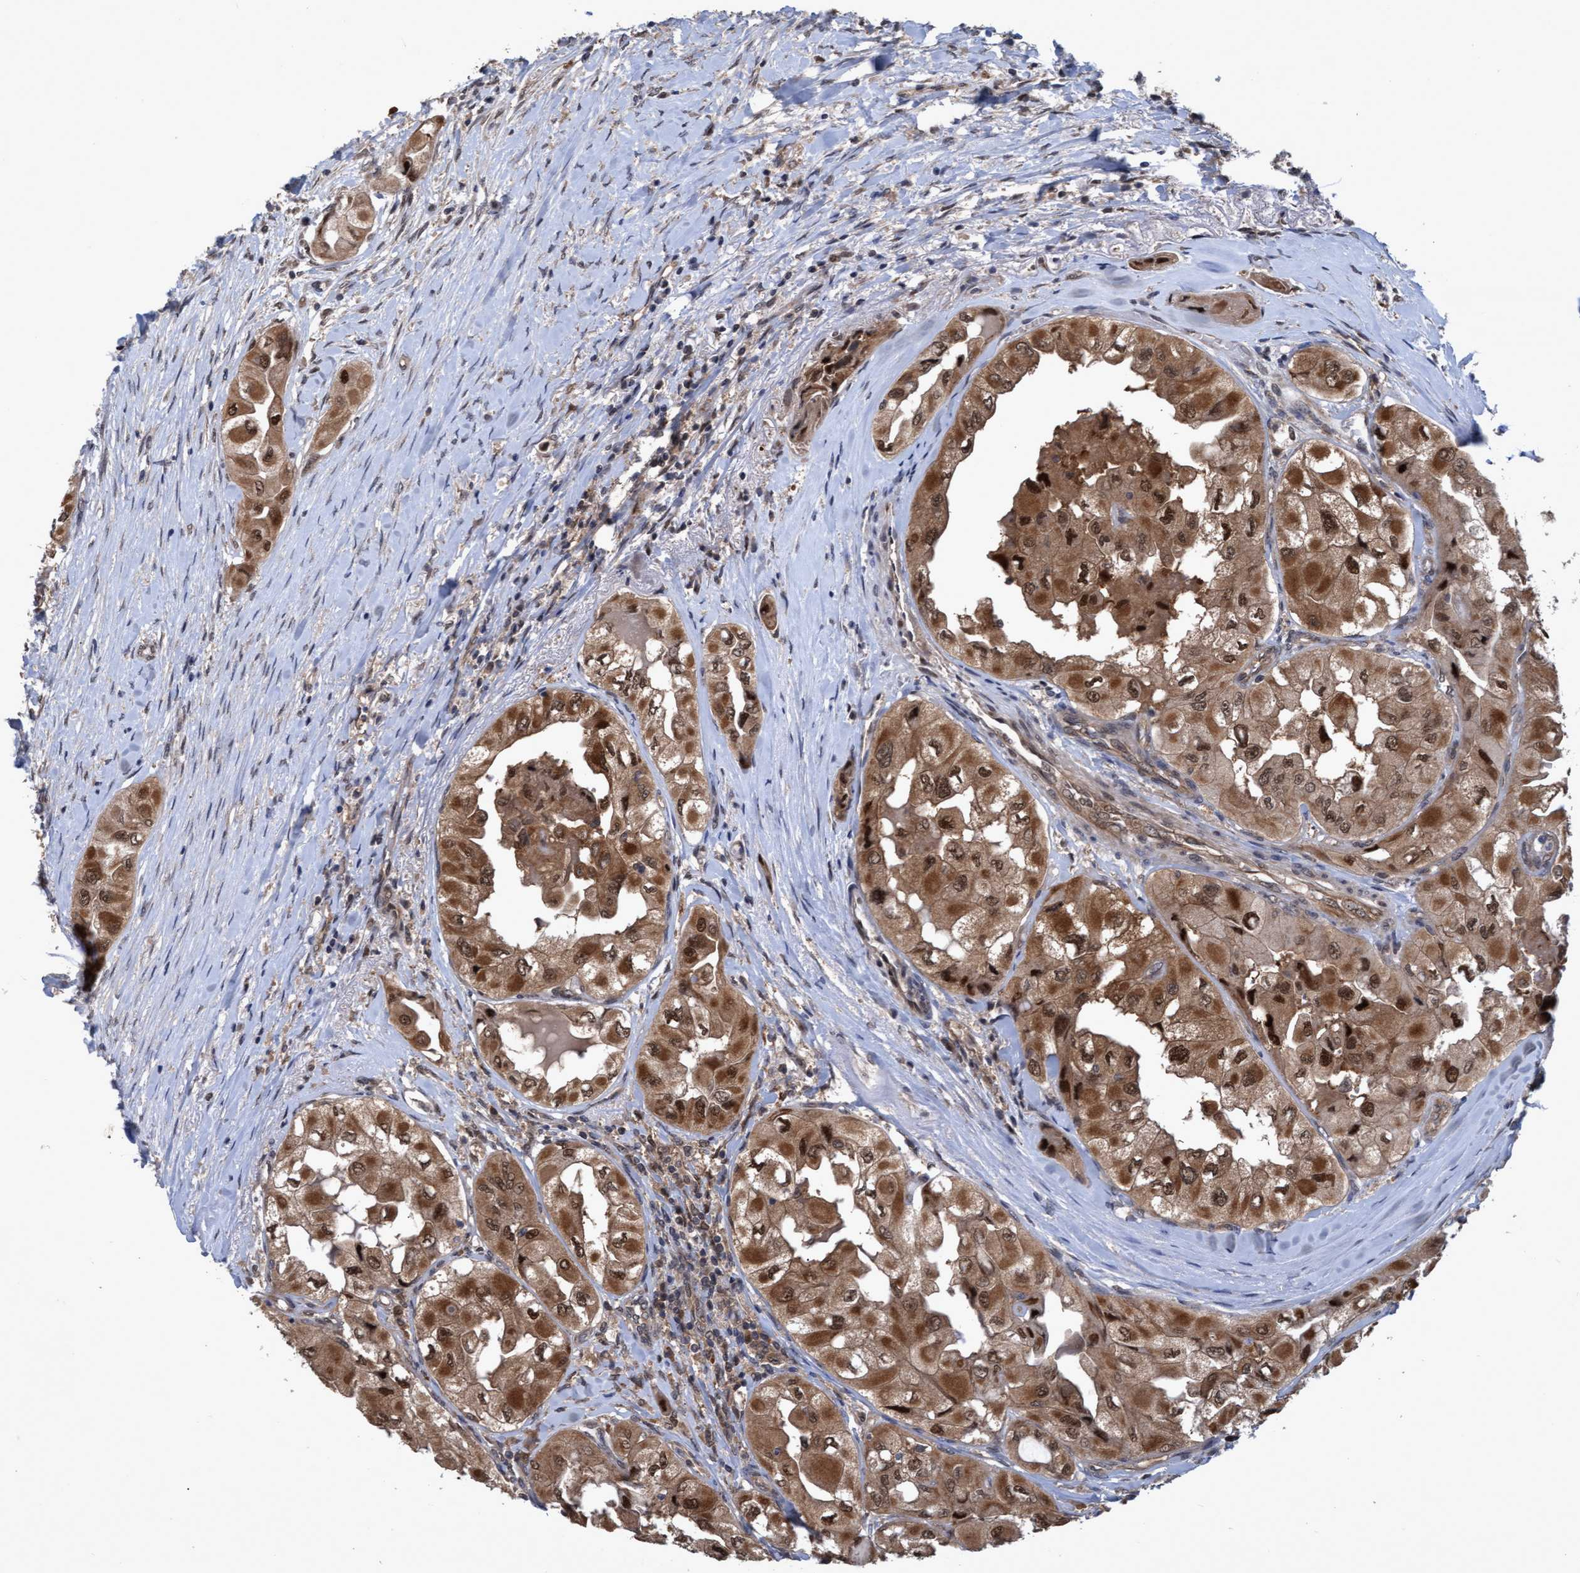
{"staining": {"intensity": "moderate", "quantity": ">75%", "location": "cytoplasmic/membranous,nuclear"}, "tissue": "thyroid cancer", "cell_type": "Tumor cells", "image_type": "cancer", "snomed": [{"axis": "morphology", "description": "Papillary adenocarcinoma, NOS"}, {"axis": "topography", "description": "Thyroid gland"}], "caption": "The image exhibits a brown stain indicating the presence of a protein in the cytoplasmic/membranous and nuclear of tumor cells in thyroid papillary adenocarcinoma. (IHC, brightfield microscopy, high magnification).", "gene": "PSMB6", "patient": {"sex": "female", "age": 59}}